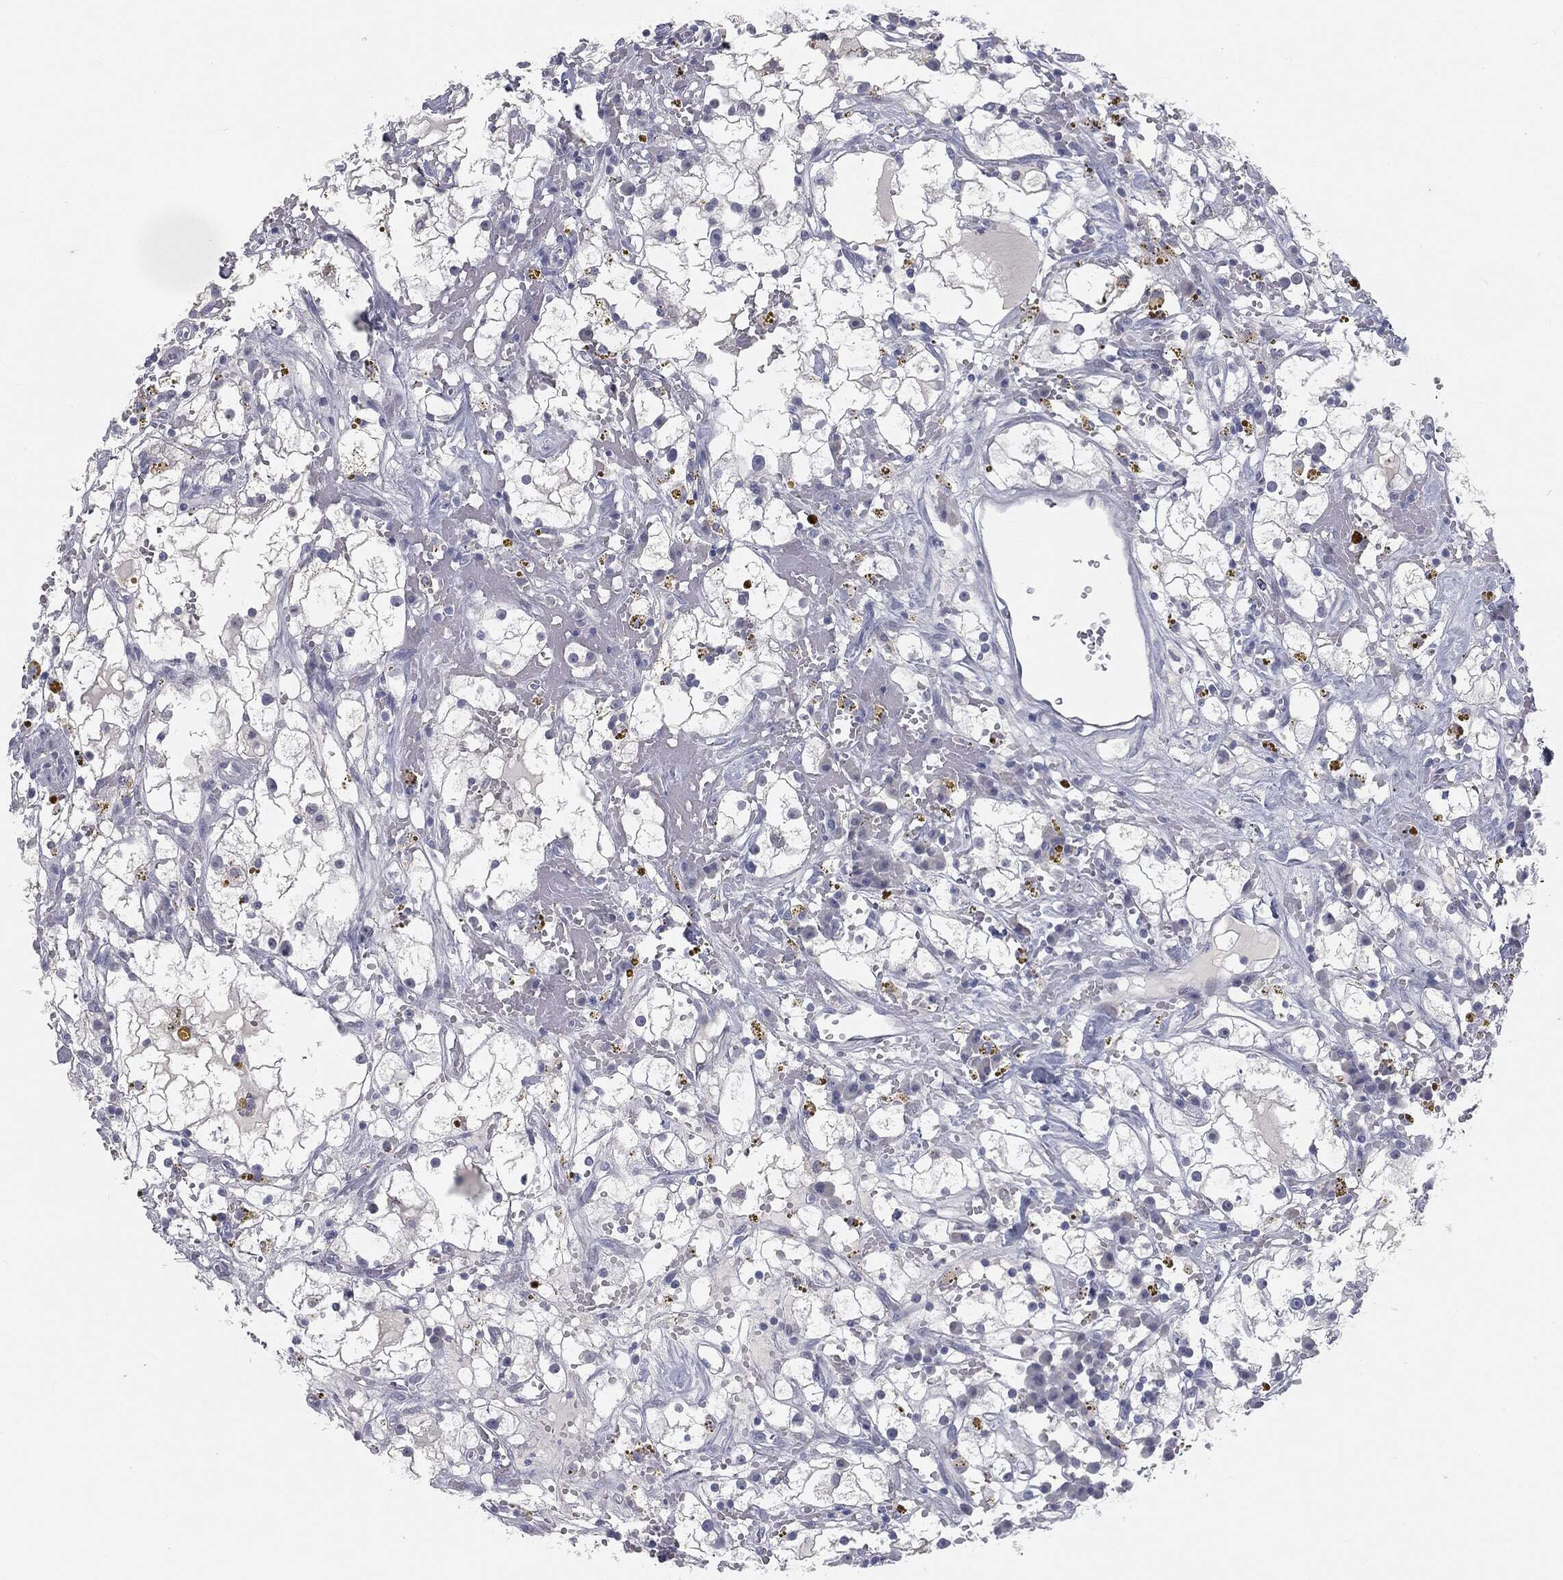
{"staining": {"intensity": "negative", "quantity": "none", "location": "none"}, "tissue": "renal cancer", "cell_type": "Tumor cells", "image_type": "cancer", "snomed": [{"axis": "morphology", "description": "Adenocarcinoma, NOS"}, {"axis": "topography", "description": "Kidney"}], "caption": "An image of human renal cancer is negative for staining in tumor cells.", "gene": "PRAME", "patient": {"sex": "male", "age": 56}}